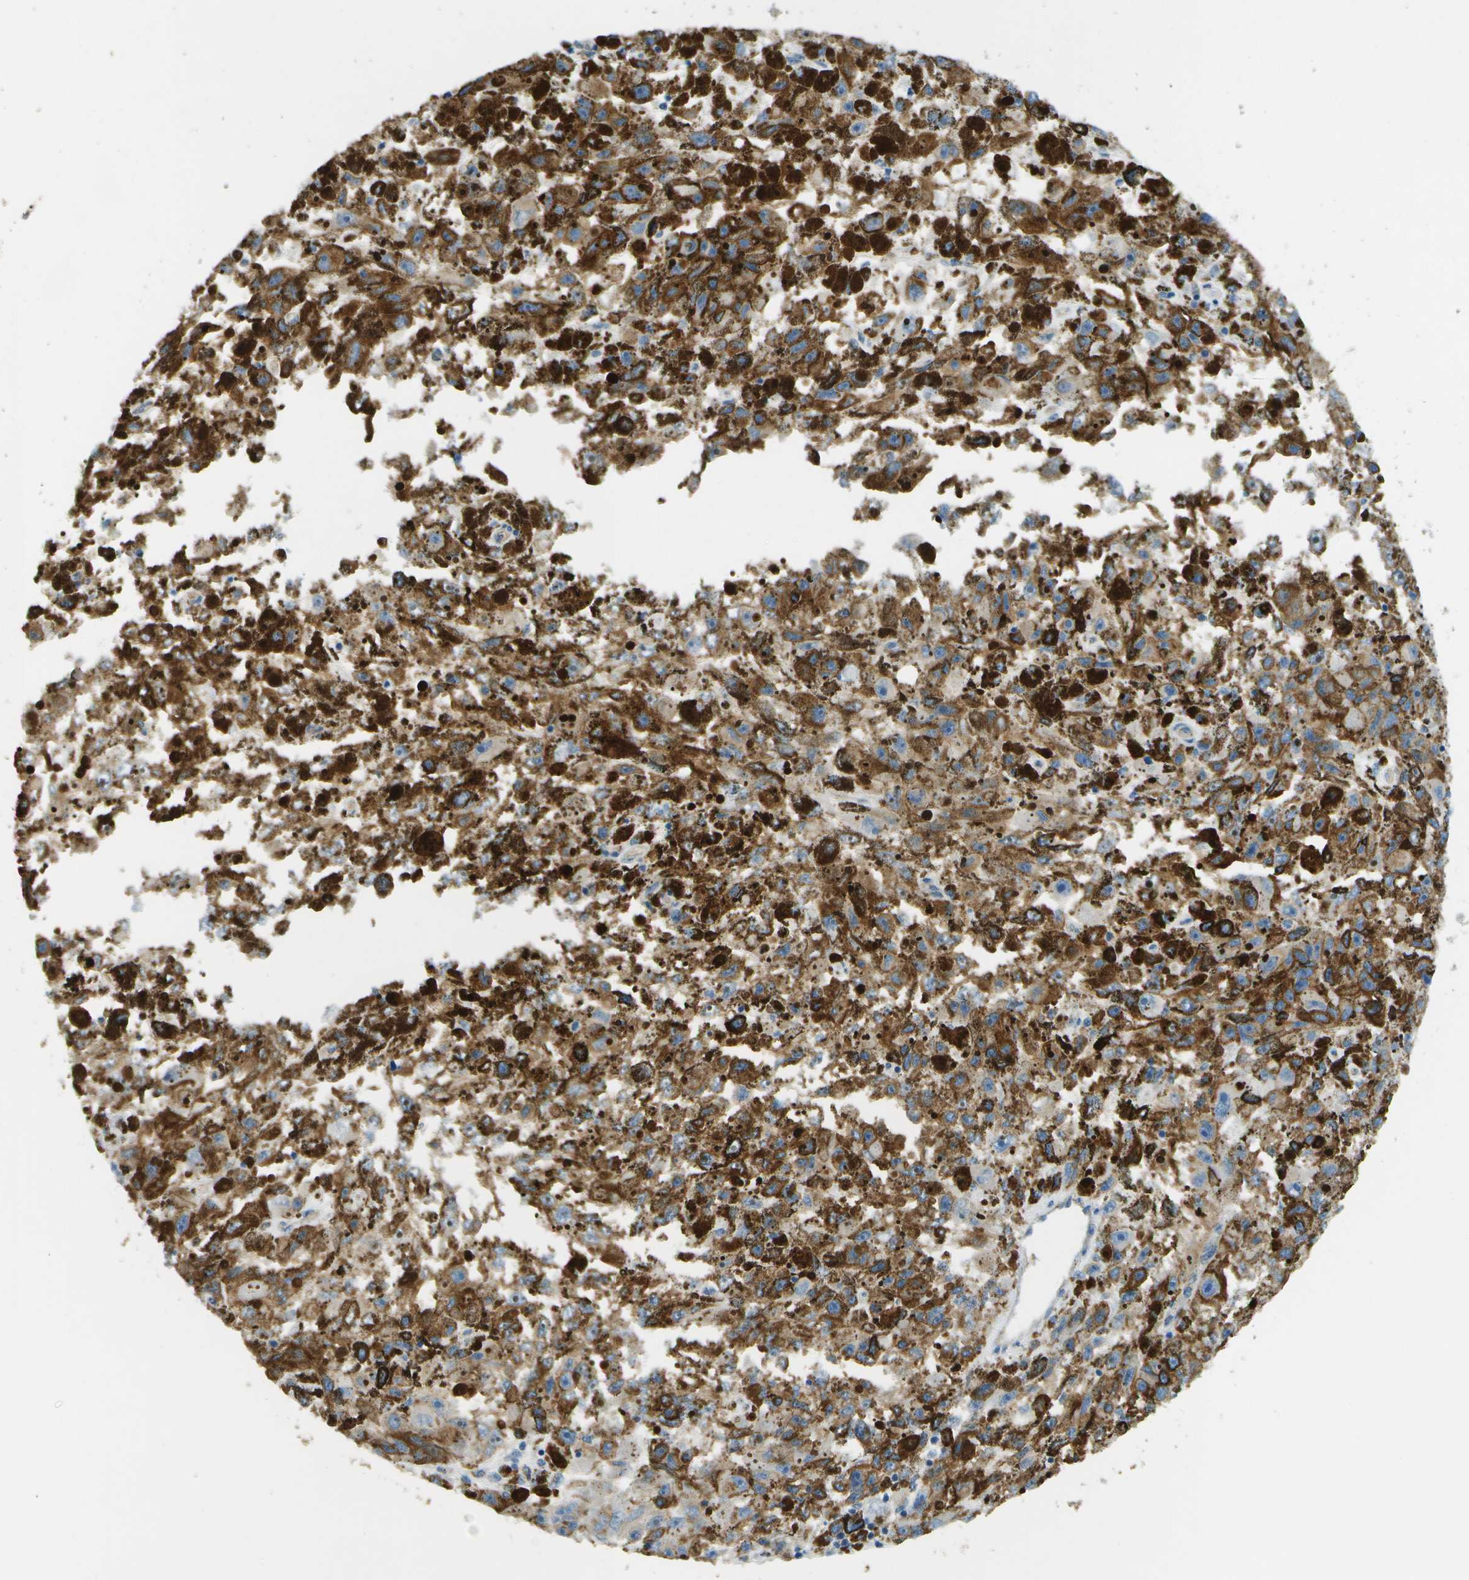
{"staining": {"intensity": "negative", "quantity": "none", "location": "none"}, "tissue": "melanoma", "cell_type": "Tumor cells", "image_type": "cancer", "snomed": [{"axis": "morphology", "description": "Malignant melanoma, NOS"}, {"axis": "topography", "description": "Skin"}], "caption": "Photomicrograph shows no protein staining in tumor cells of malignant melanoma tissue.", "gene": "MYH11", "patient": {"sex": "female", "age": 104}}